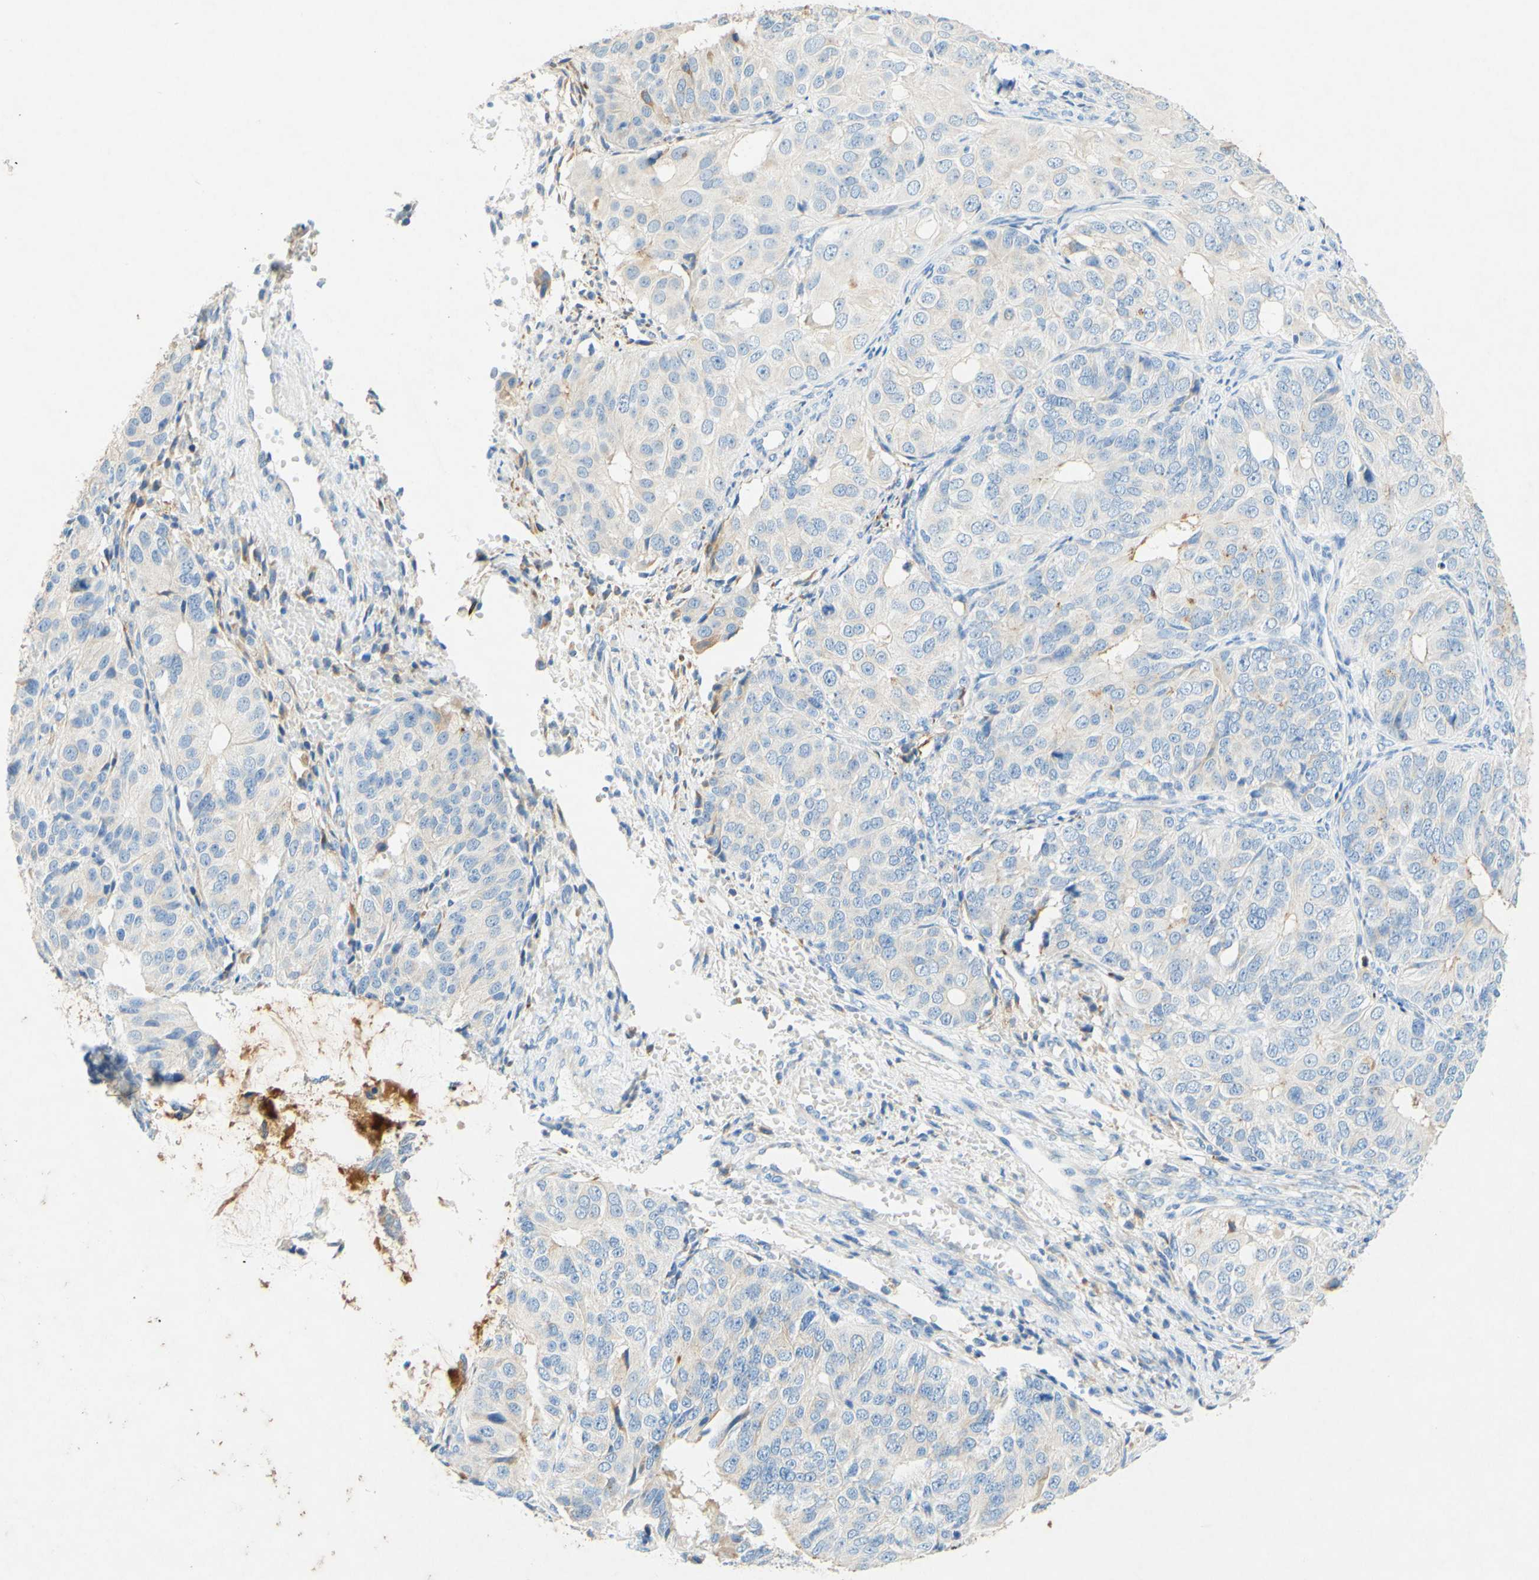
{"staining": {"intensity": "weak", "quantity": "<25%", "location": "cytoplasmic/membranous"}, "tissue": "ovarian cancer", "cell_type": "Tumor cells", "image_type": "cancer", "snomed": [{"axis": "morphology", "description": "Carcinoma, endometroid"}, {"axis": "topography", "description": "Ovary"}], "caption": "The photomicrograph reveals no staining of tumor cells in ovarian cancer.", "gene": "SLC46A1", "patient": {"sex": "female", "age": 51}}